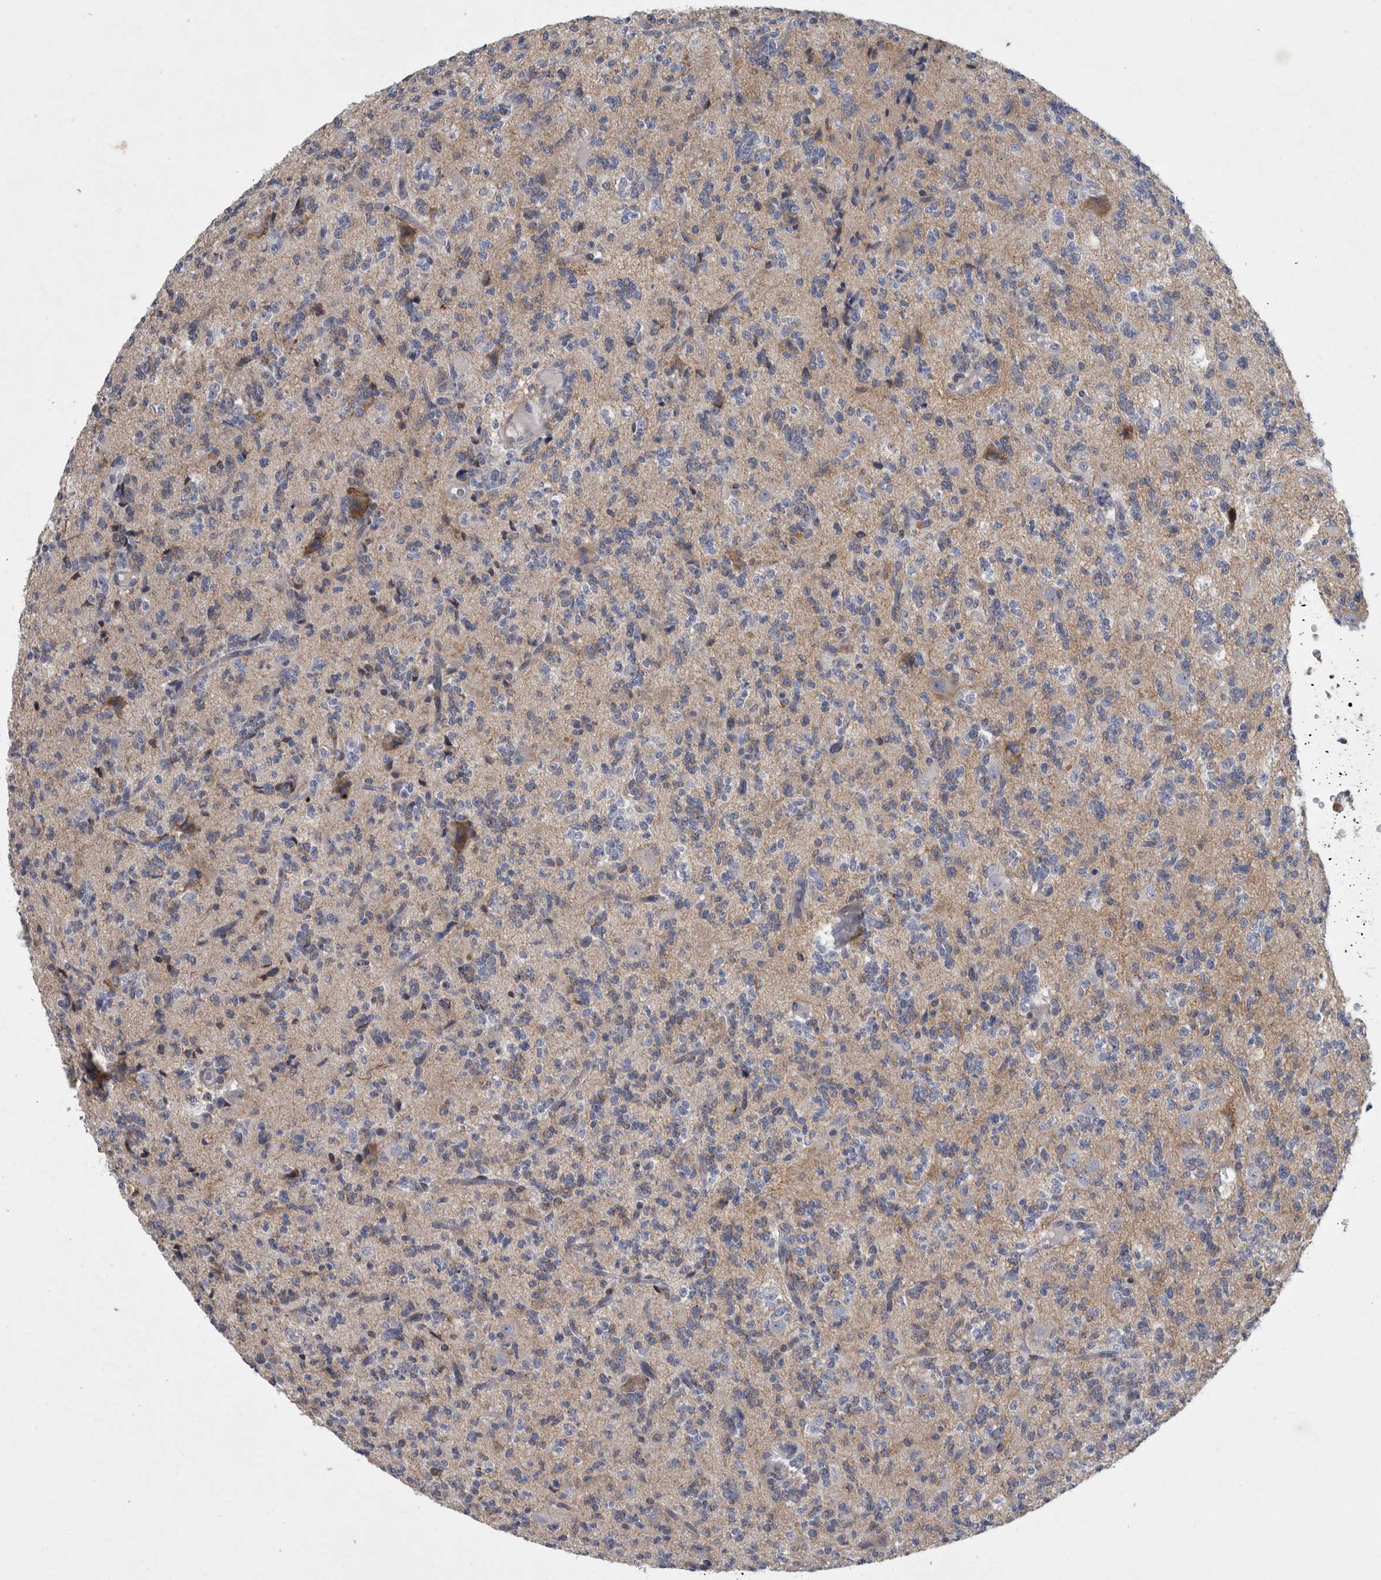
{"staining": {"intensity": "negative", "quantity": "none", "location": "none"}, "tissue": "glioma", "cell_type": "Tumor cells", "image_type": "cancer", "snomed": [{"axis": "morphology", "description": "Glioma, malignant, High grade"}, {"axis": "topography", "description": "Brain"}], "caption": "Tumor cells are negative for brown protein staining in glioma.", "gene": "MINPP1", "patient": {"sex": "female", "age": 62}}